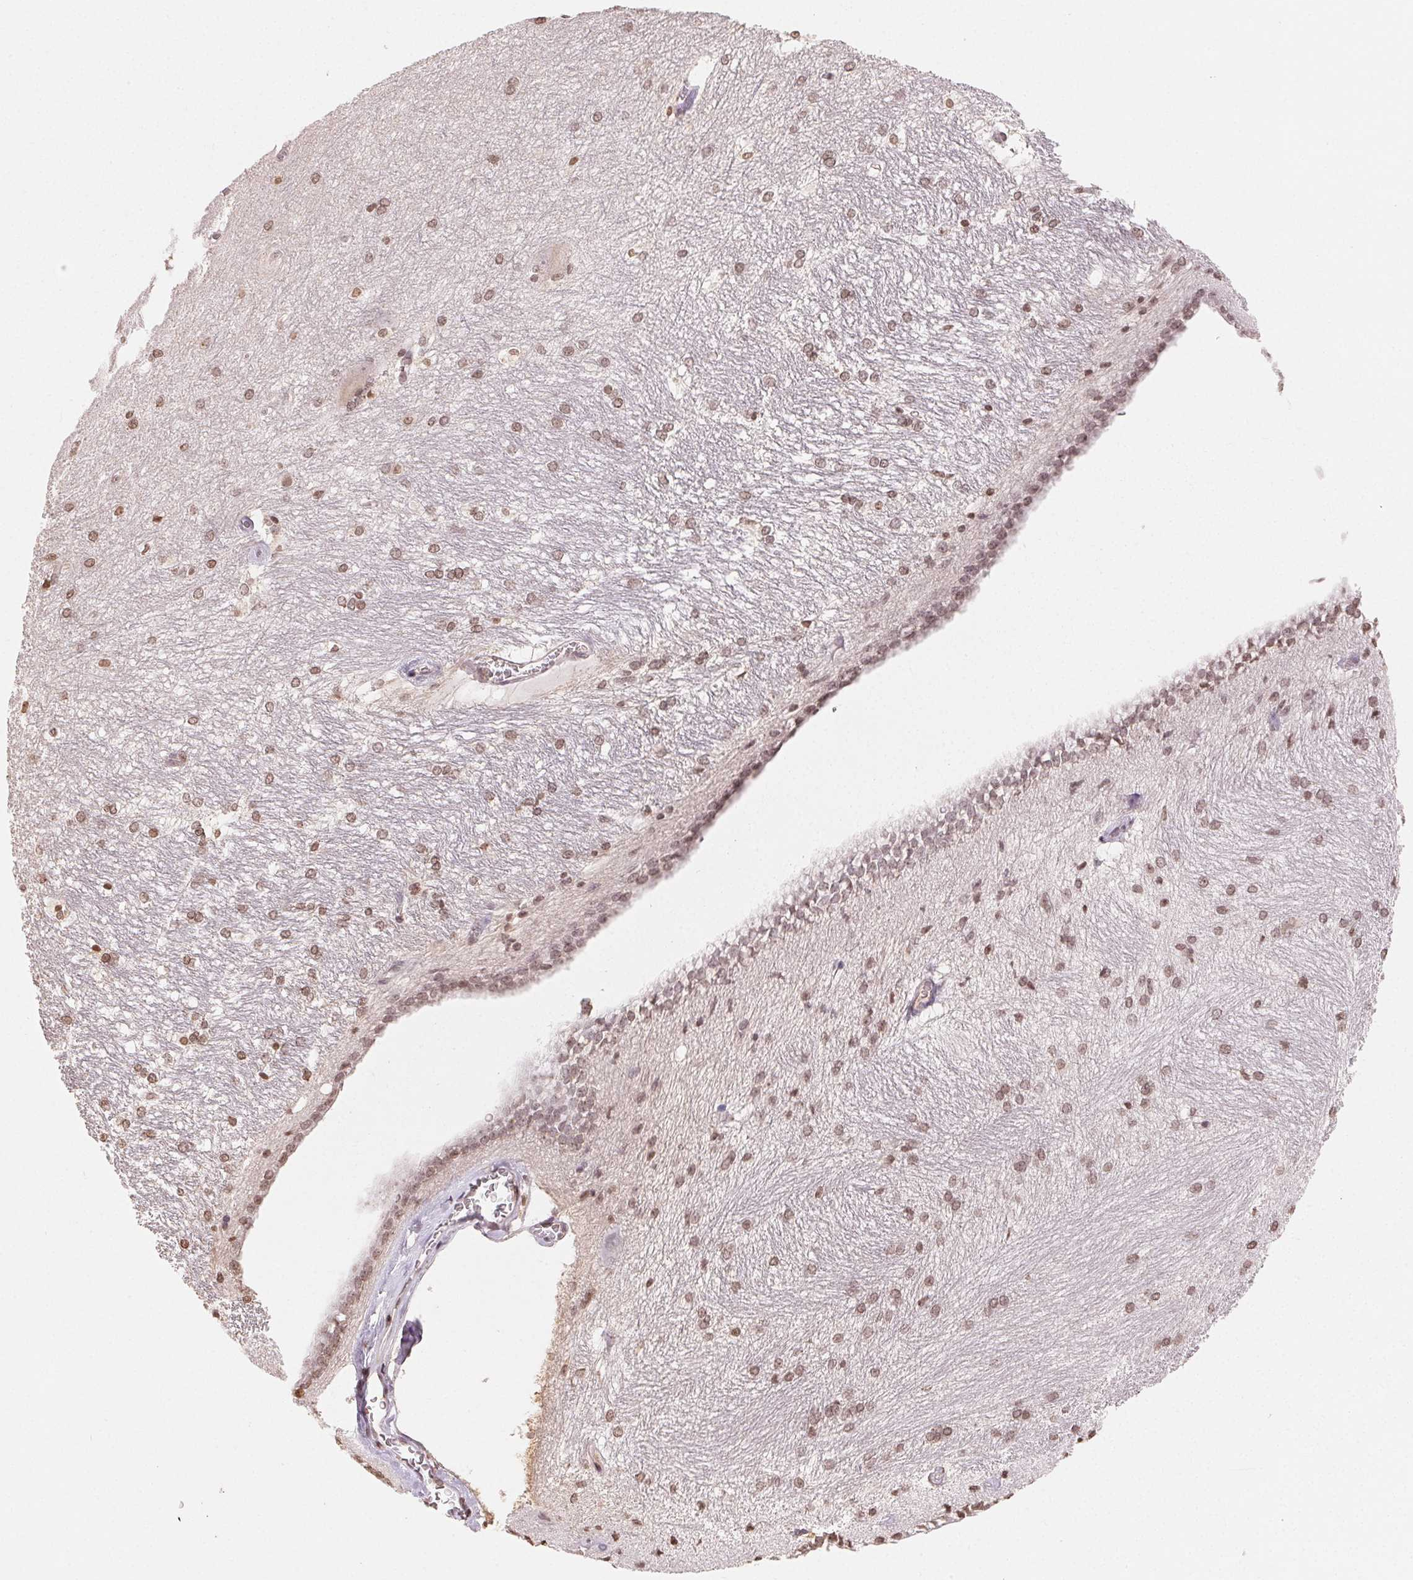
{"staining": {"intensity": "moderate", "quantity": "25%-75%", "location": "nuclear"}, "tissue": "hippocampus", "cell_type": "Glial cells", "image_type": "normal", "snomed": [{"axis": "morphology", "description": "Normal tissue, NOS"}, {"axis": "topography", "description": "Cerebral cortex"}, {"axis": "topography", "description": "Hippocampus"}], "caption": "The immunohistochemical stain labels moderate nuclear positivity in glial cells of unremarkable hippocampus.", "gene": "TBP", "patient": {"sex": "female", "age": 19}}